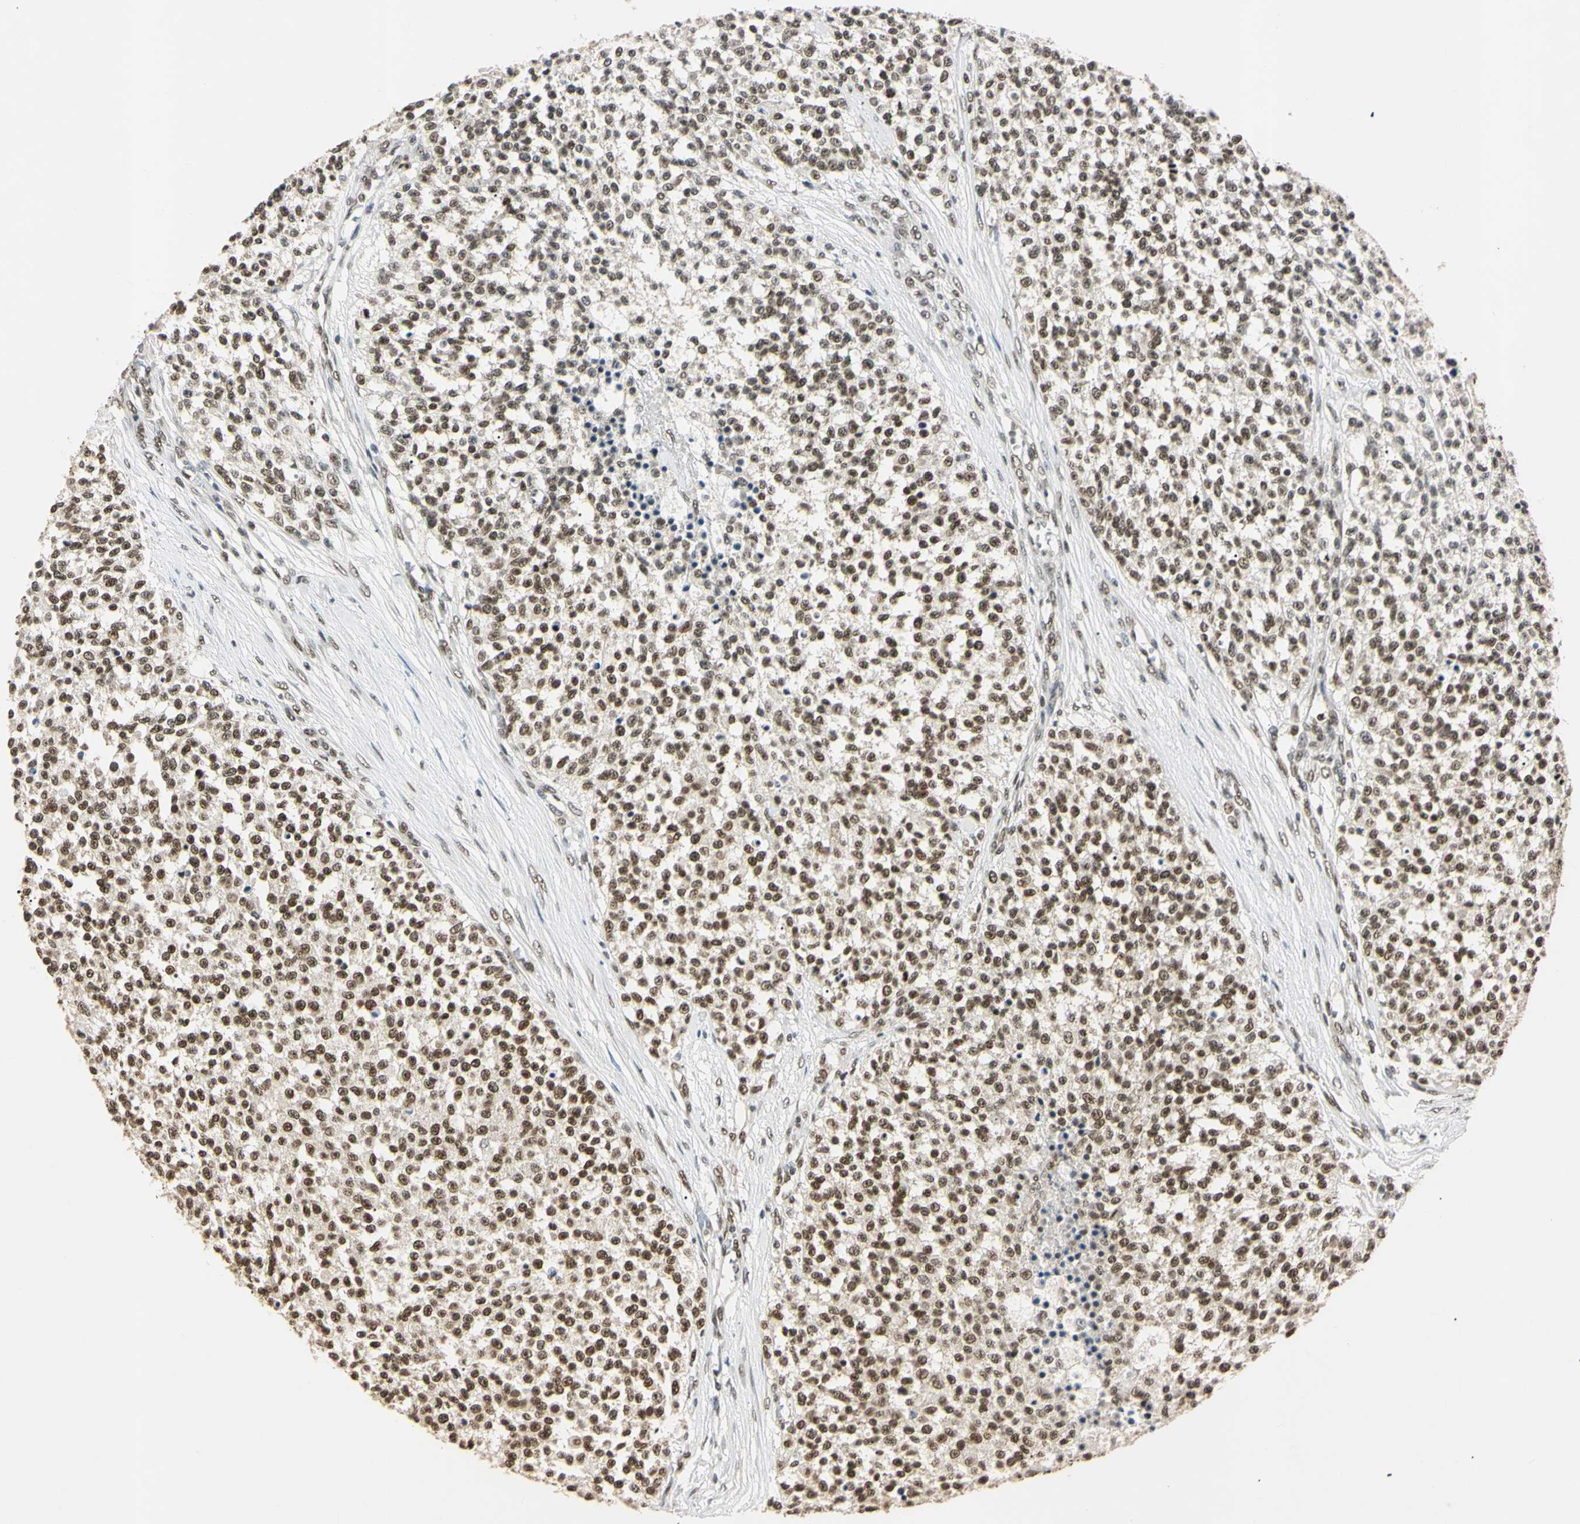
{"staining": {"intensity": "strong", "quantity": ">75%", "location": "nuclear"}, "tissue": "testis cancer", "cell_type": "Tumor cells", "image_type": "cancer", "snomed": [{"axis": "morphology", "description": "Seminoma, NOS"}, {"axis": "topography", "description": "Testis"}], "caption": "Immunohistochemical staining of seminoma (testis) displays high levels of strong nuclear protein staining in about >75% of tumor cells.", "gene": "SMARCA5", "patient": {"sex": "male", "age": 59}}